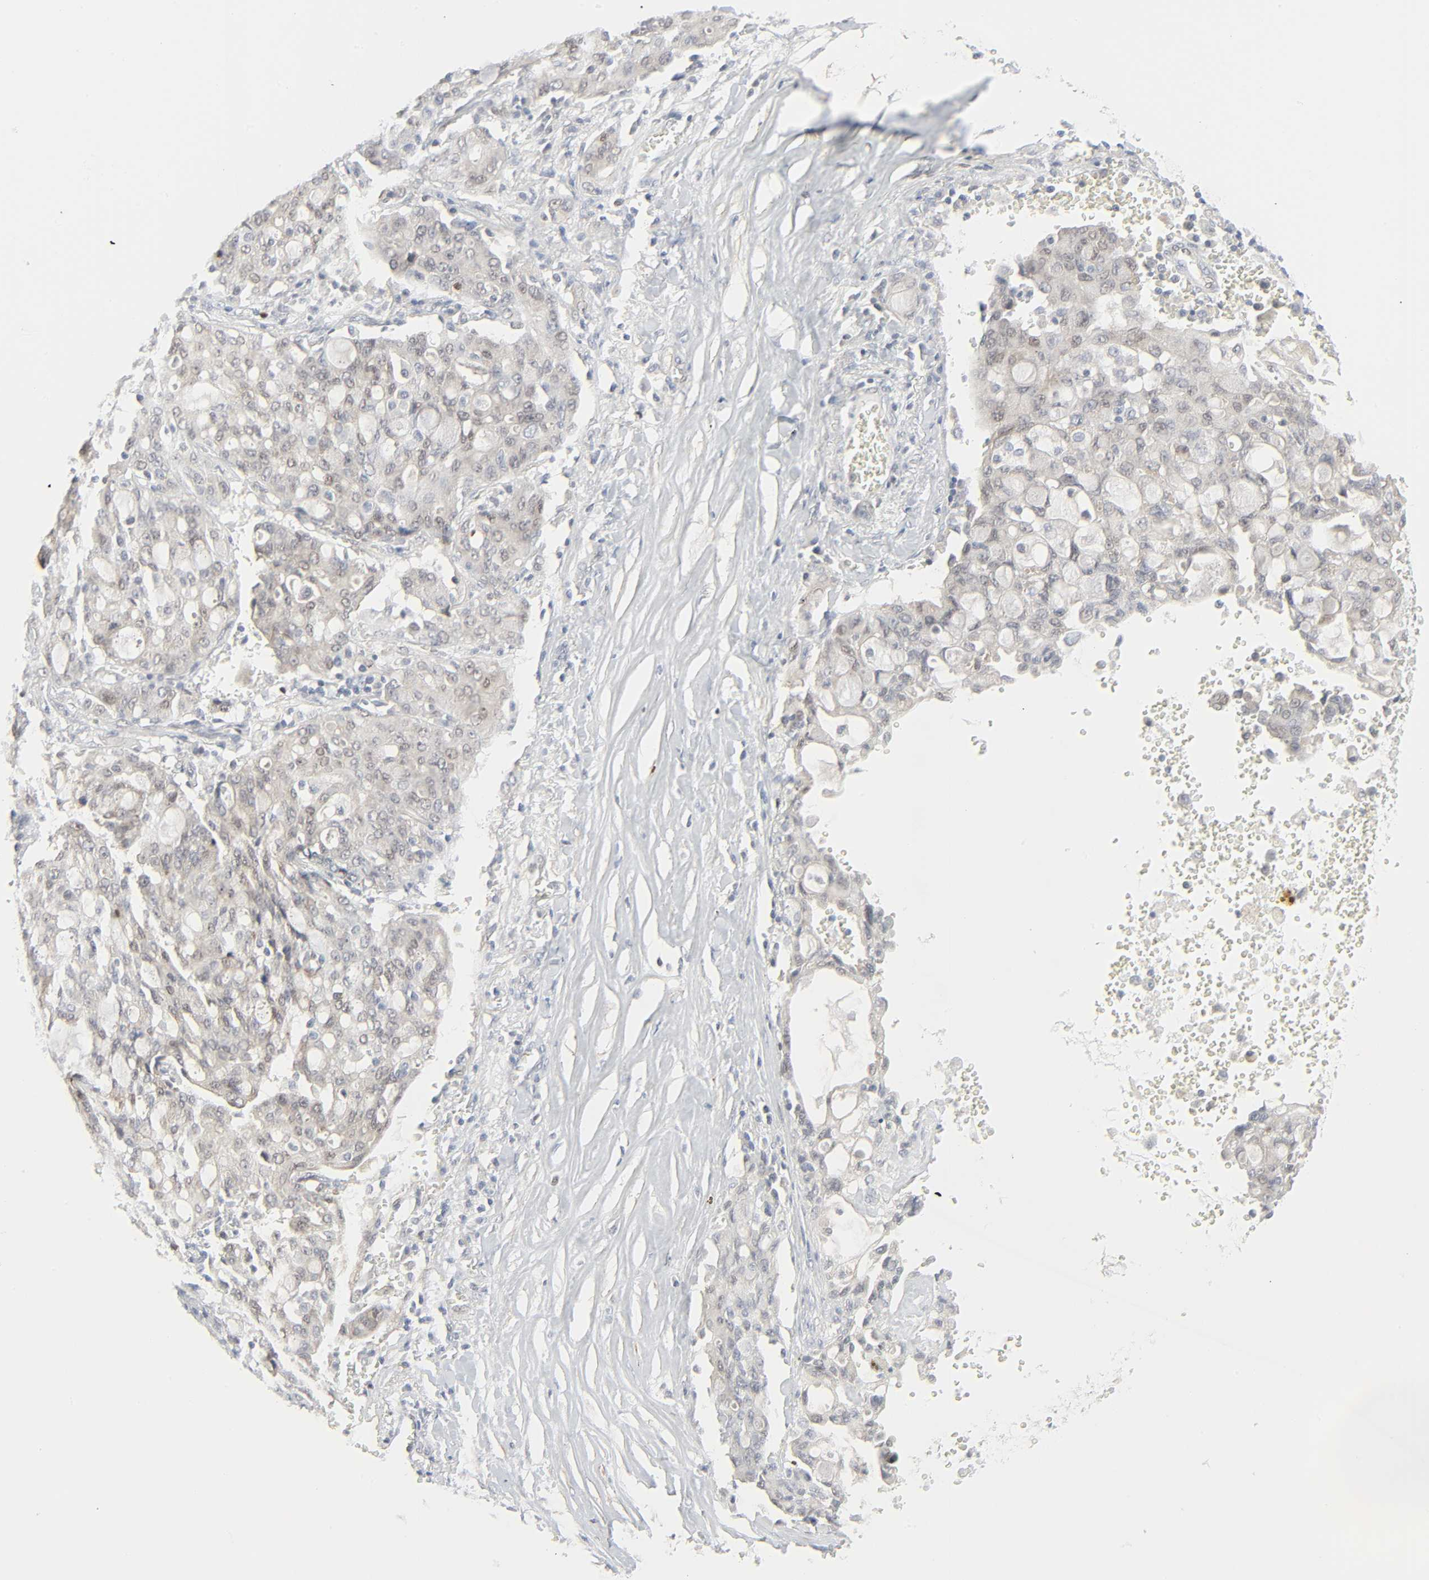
{"staining": {"intensity": "weak", "quantity": ">75%", "location": "cytoplasmic/membranous,nuclear"}, "tissue": "lung cancer", "cell_type": "Tumor cells", "image_type": "cancer", "snomed": [{"axis": "morphology", "description": "Adenocarcinoma, NOS"}, {"axis": "topography", "description": "Lung"}], "caption": "Lung cancer (adenocarcinoma) stained with IHC reveals weak cytoplasmic/membranous and nuclear staining in about >75% of tumor cells.", "gene": "ZBTB16", "patient": {"sex": "female", "age": 44}}